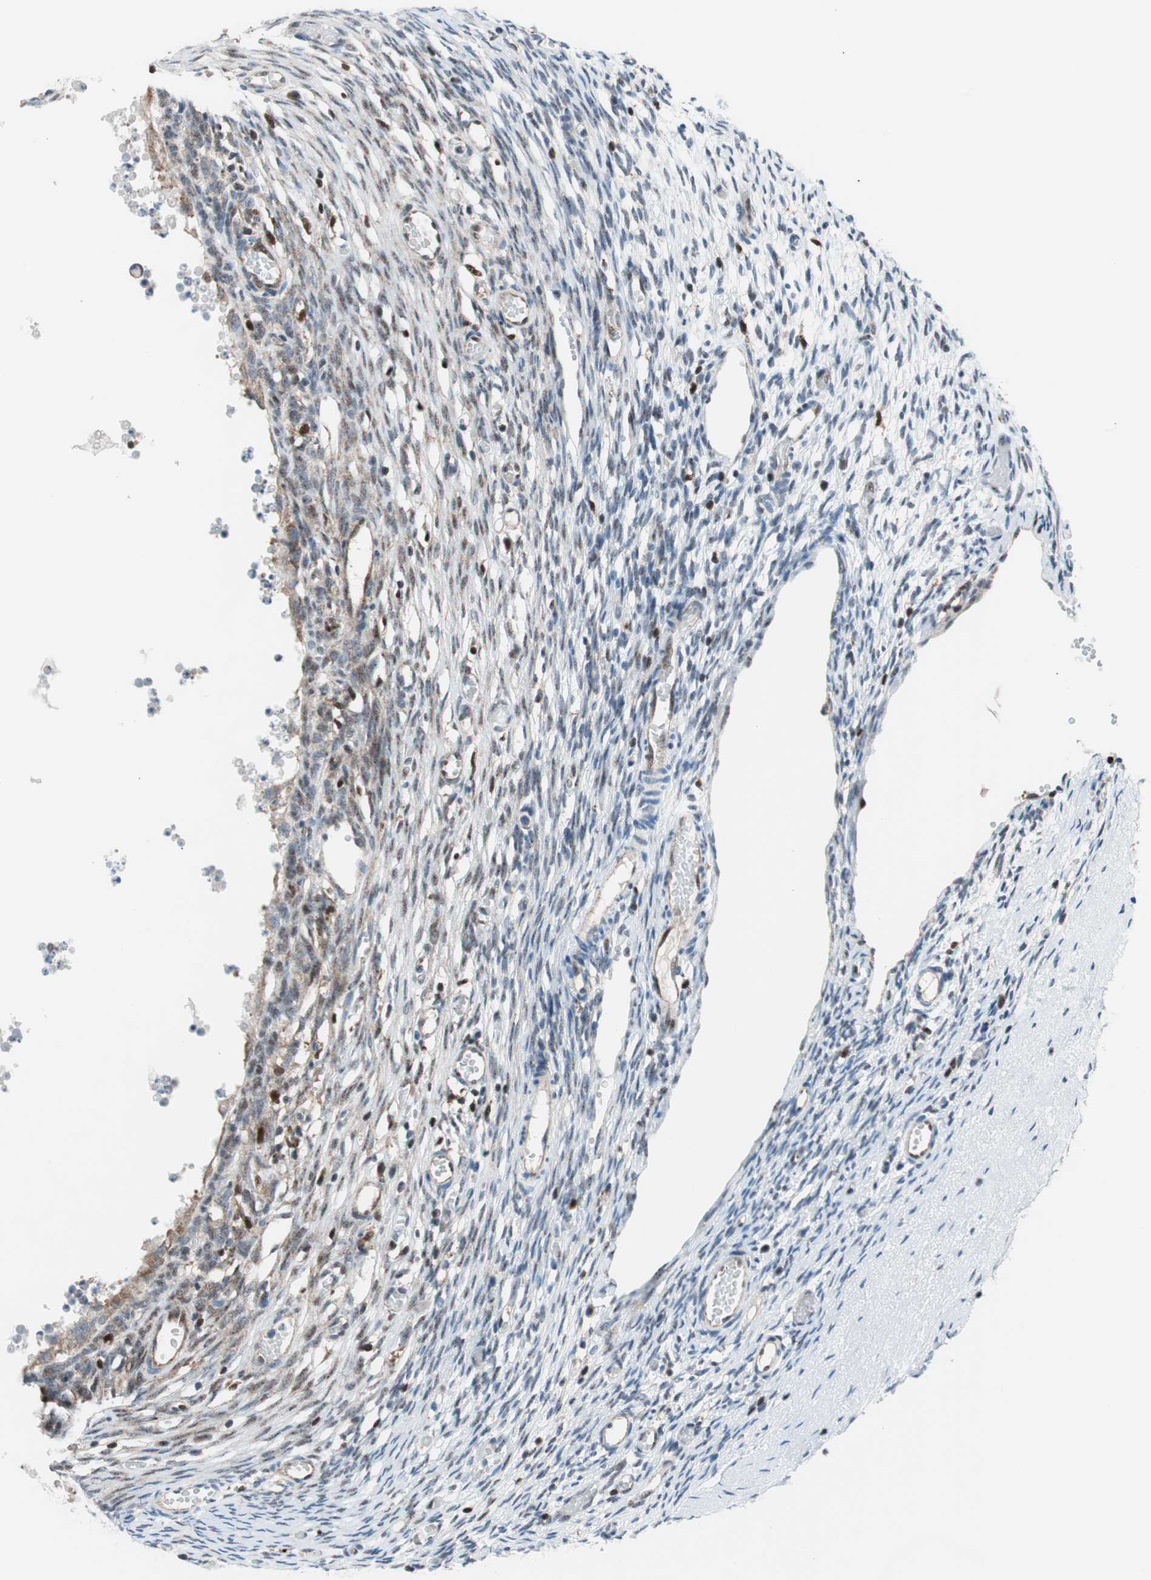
{"staining": {"intensity": "negative", "quantity": "none", "location": "none"}, "tissue": "ovary", "cell_type": "Ovarian stroma cells", "image_type": "normal", "snomed": [{"axis": "morphology", "description": "Normal tissue, NOS"}, {"axis": "topography", "description": "Ovary"}], "caption": "IHC of benign human ovary shows no expression in ovarian stroma cells.", "gene": "RGS10", "patient": {"sex": "female", "age": 35}}